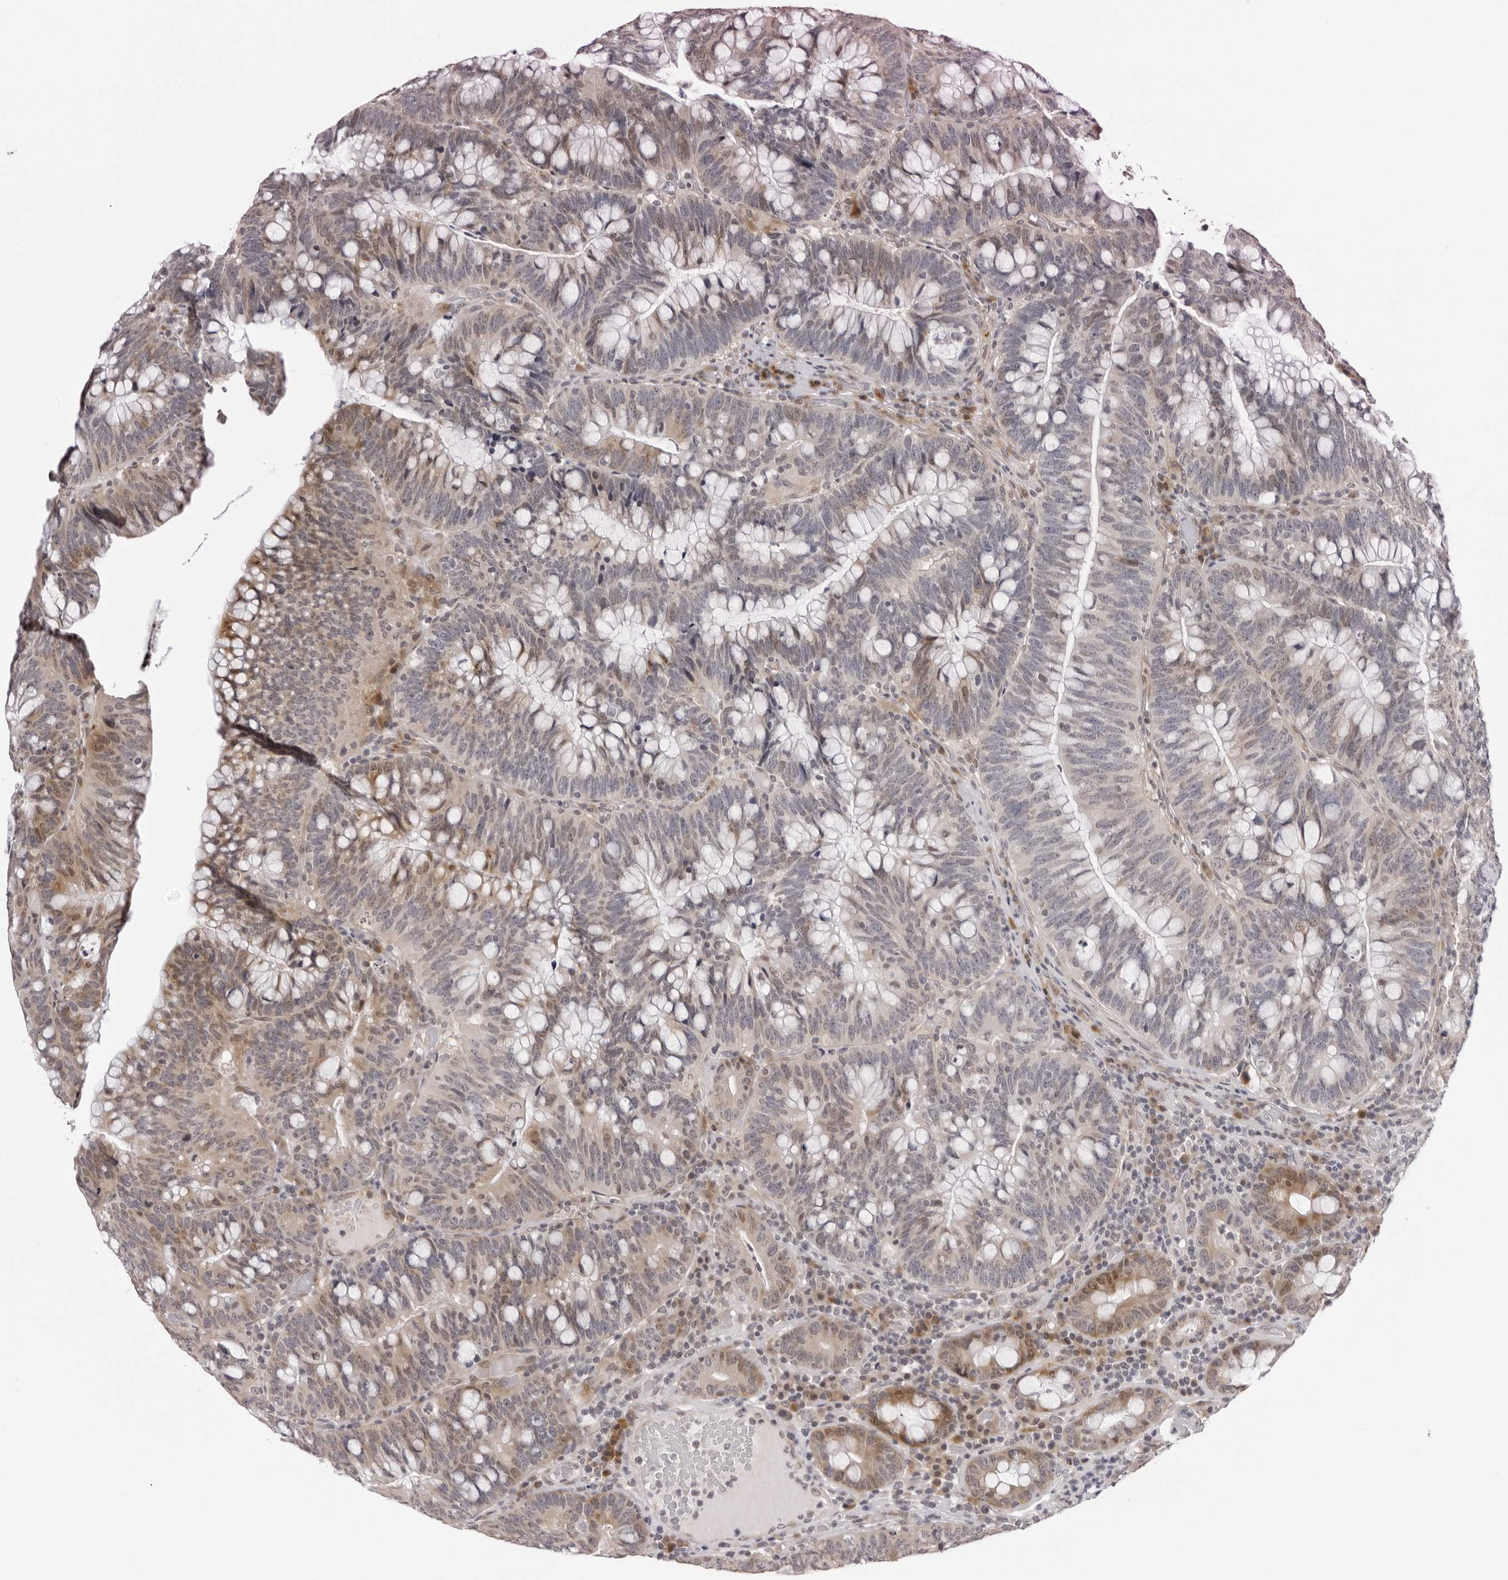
{"staining": {"intensity": "moderate", "quantity": "<25%", "location": "cytoplasmic/membranous,nuclear"}, "tissue": "colorectal cancer", "cell_type": "Tumor cells", "image_type": "cancer", "snomed": [{"axis": "morphology", "description": "Adenocarcinoma, NOS"}, {"axis": "topography", "description": "Colon"}], "caption": "DAB (3,3'-diaminobenzidine) immunohistochemical staining of colorectal cancer exhibits moderate cytoplasmic/membranous and nuclear protein staining in approximately <25% of tumor cells.", "gene": "PRUNE1", "patient": {"sex": "female", "age": 66}}